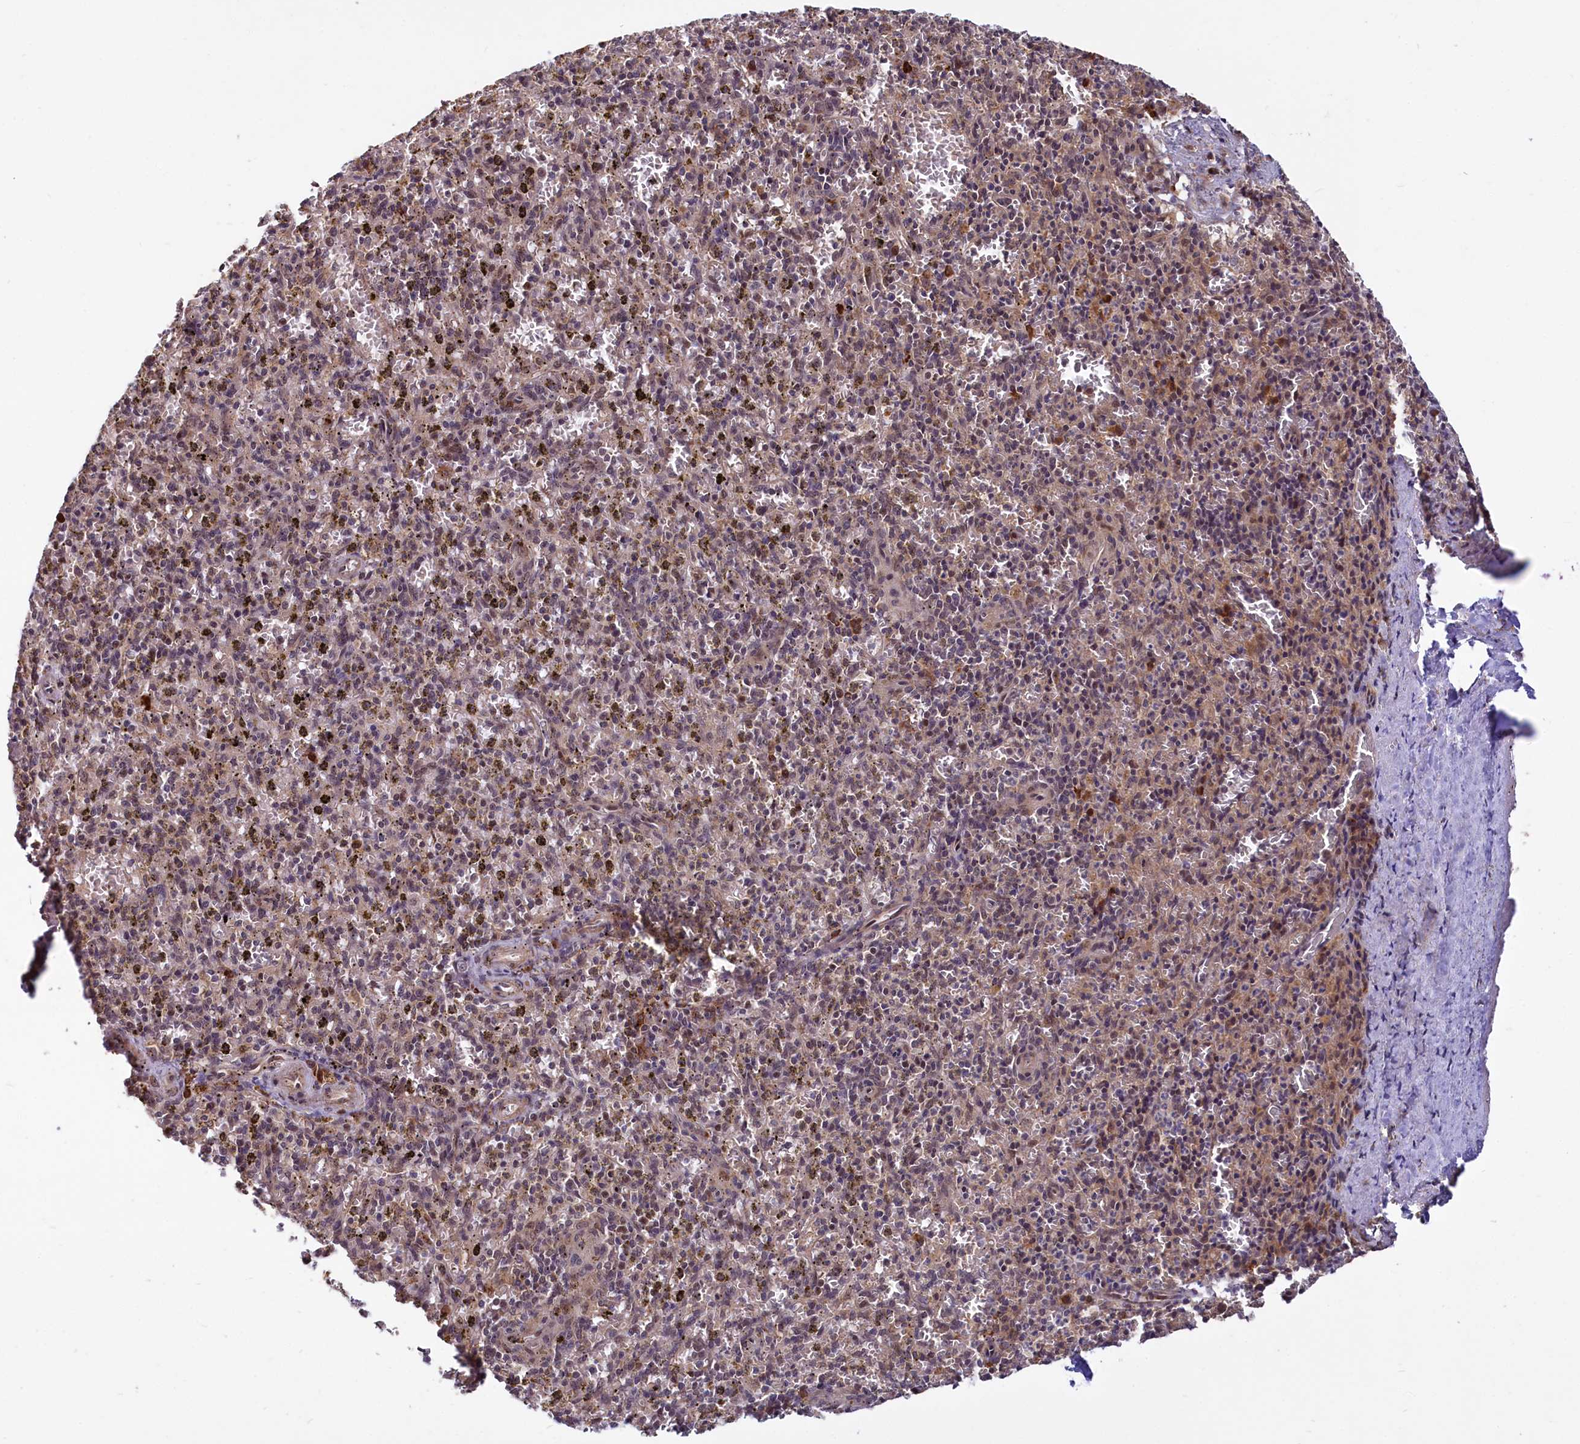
{"staining": {"intensity": "weak", "quantity": "25%-75%", "location": "nuclear"}, "tissue": "spleen", "cell_type": "Cells in red pulp", "image_type": "normal", "snomed": [{"axis": "morphology", "description": "Normal tissue, NOS"}, {"axis": "topography", "description": "Spleen"}], "caption": "Weak nuclear protein expression is appreciated in approximately 25%-75% of cells in red pulp in spleen.", "gene": "UBE3A", "patient": {"sex": "male", "age": 72}}